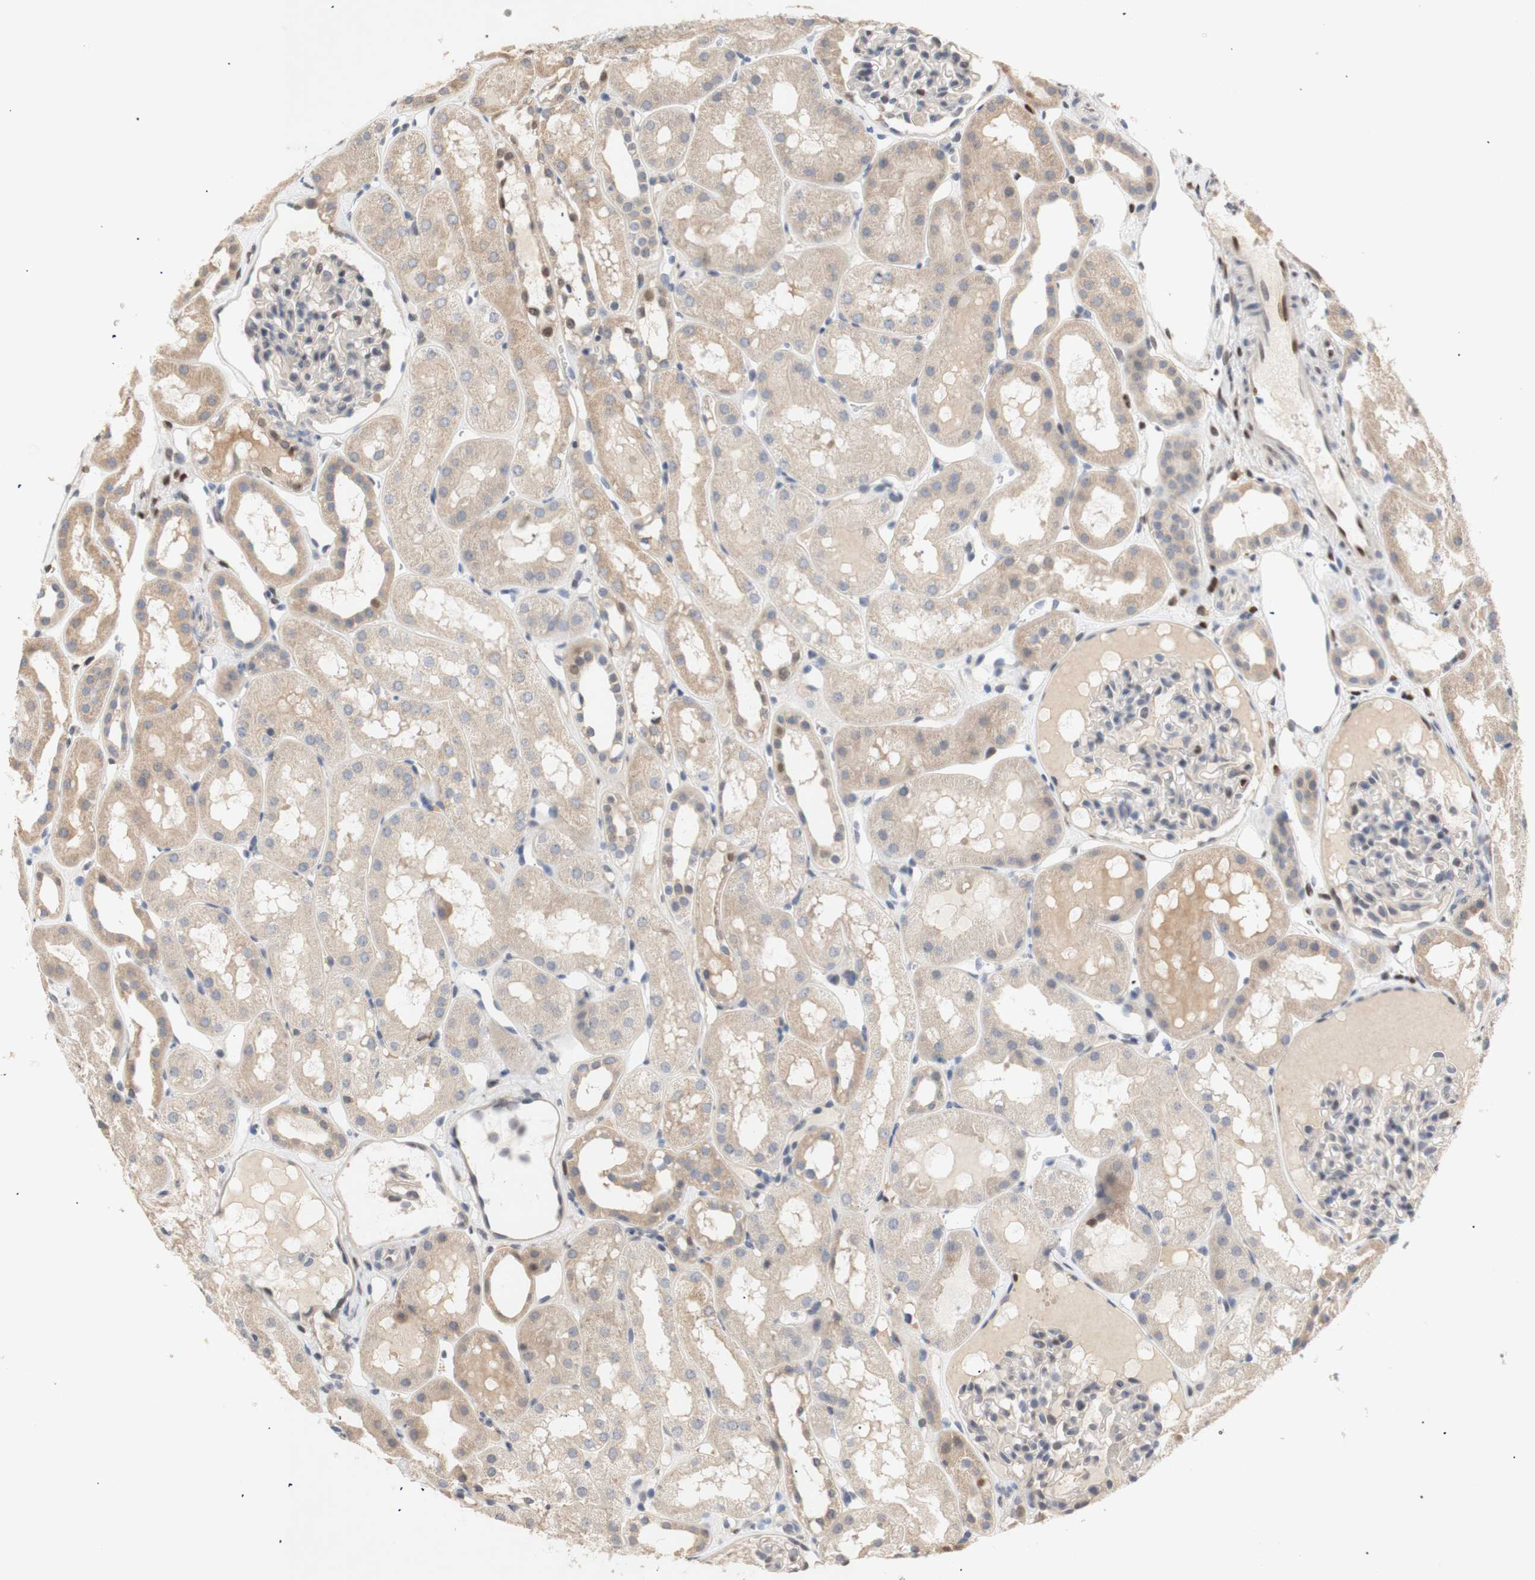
{"staining": {"intensity": "negative", "quantity": "none", "location": "none"}, "tissue": "kidney", "cell_type": "Cells in glomeruli", "image_type": "normal", "snomed": [{"axis": "morphology", "description": "Normal tissue, NOS"}, {"axis": "topography", "description": "Kidney"}, {"axis": "topography", "description": "Urinary bladder"}], "caption": "IHC of unremarkable kidney demonstrates no positivity in cells in glomeruli. (DAB immunohistochemistry (IHC) visualized using brightfield microscopy, high magnification).", "gene": "FOSB", "patient": {"sex": "male", "age": 16}}